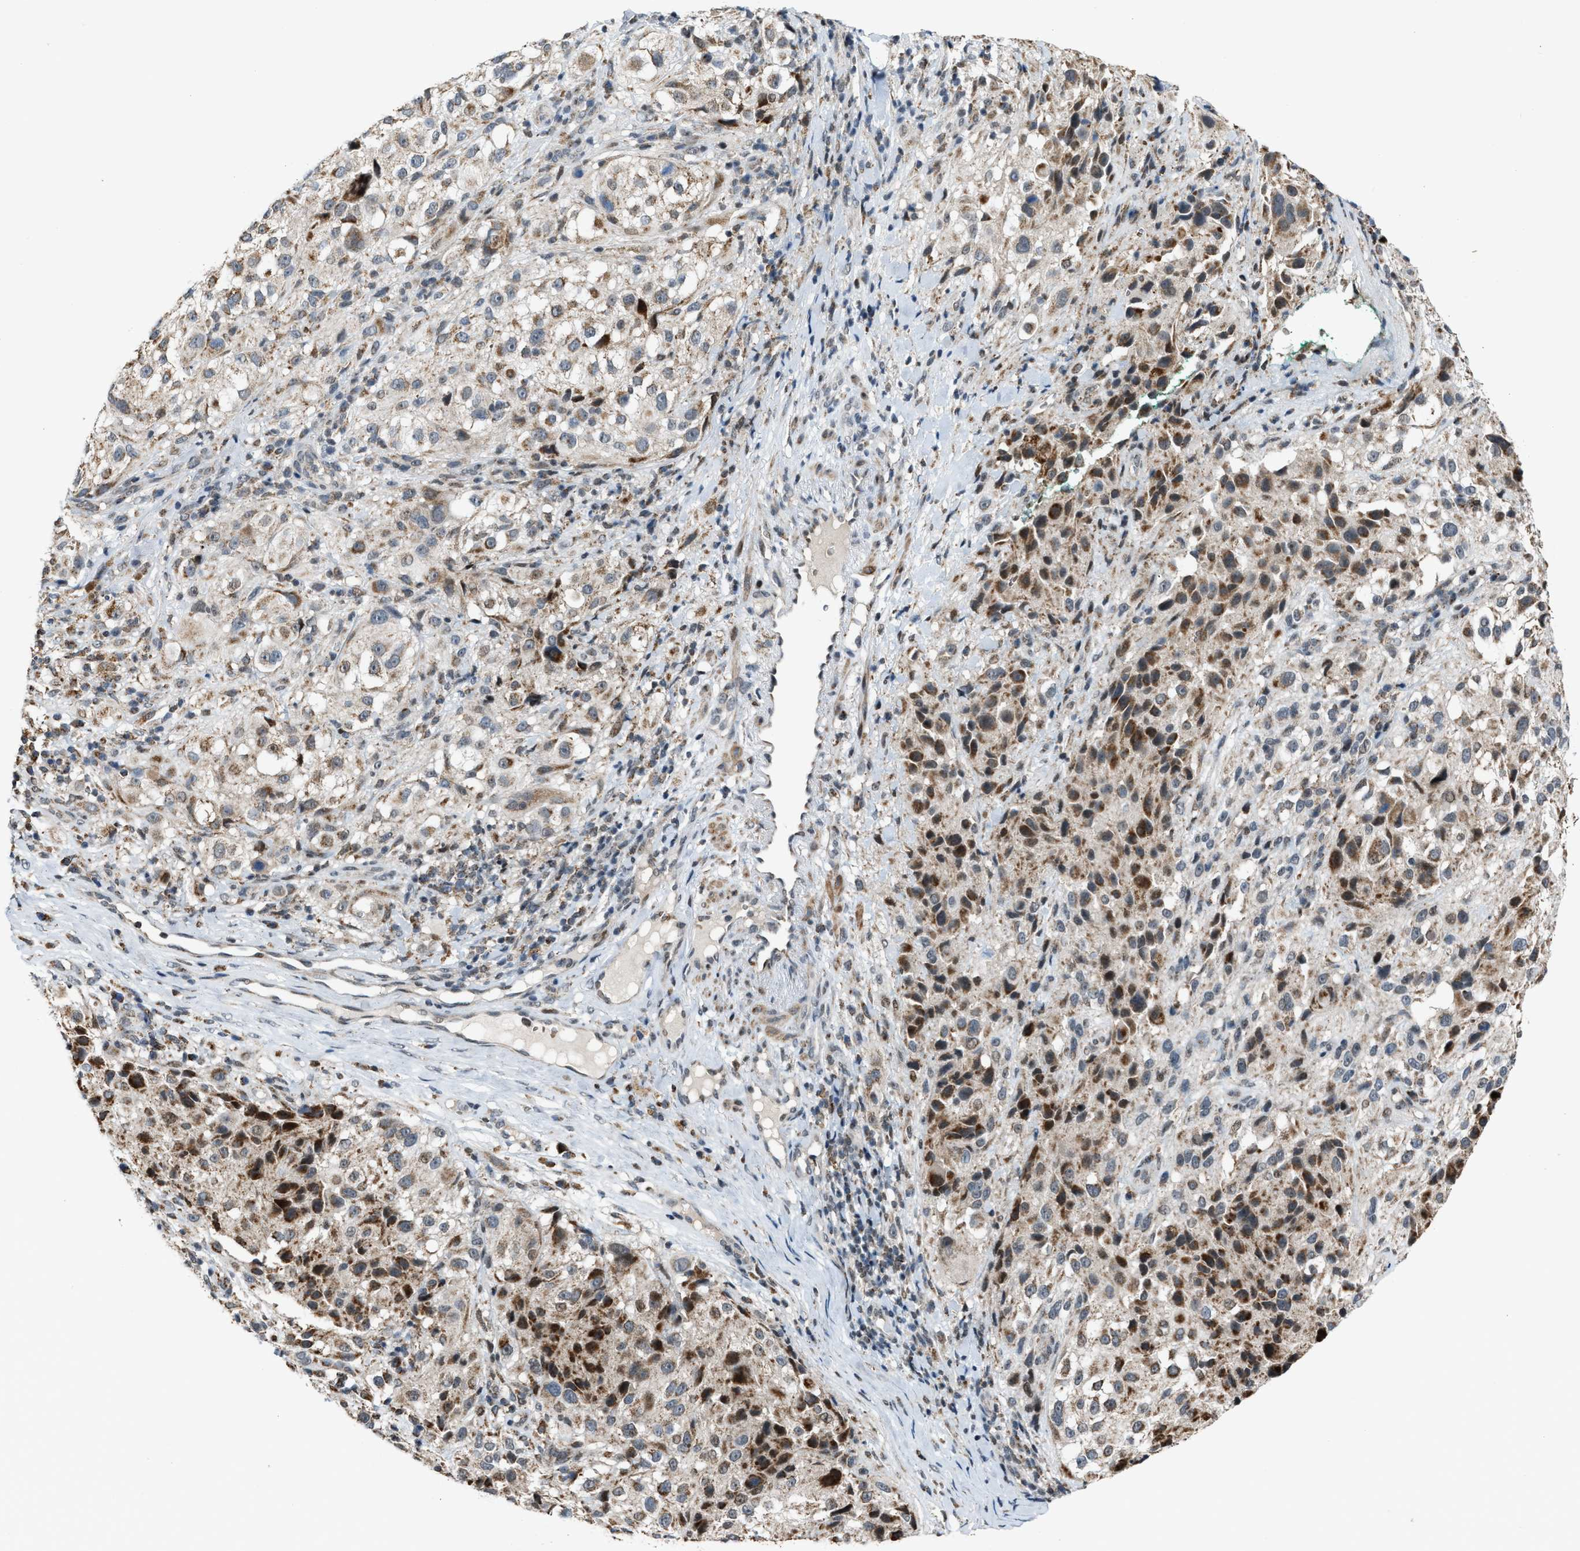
{"staining": {"intensity": "moderate", "quantity": ">75%", "location": "cytoplasmic/membranous"}, "tissue": "melanoma", "cell_type": "Tumor cells", "image_type": "cancer", "snomed": [{"axis": "morphology", "description": "Necrosis, NOS"}, {"axis": "morphology", "description": "Malignant melanoma, NOS"}, {"axis": "topography", "description": "Skin"}], "caption": "Malignant melanoma stained with IHC shows moderate cytoplasmic/membranous expression in approximately >75% of tumor cells.", "gene": "CHN2", "patient": {"sex": "female", "age": 87}}